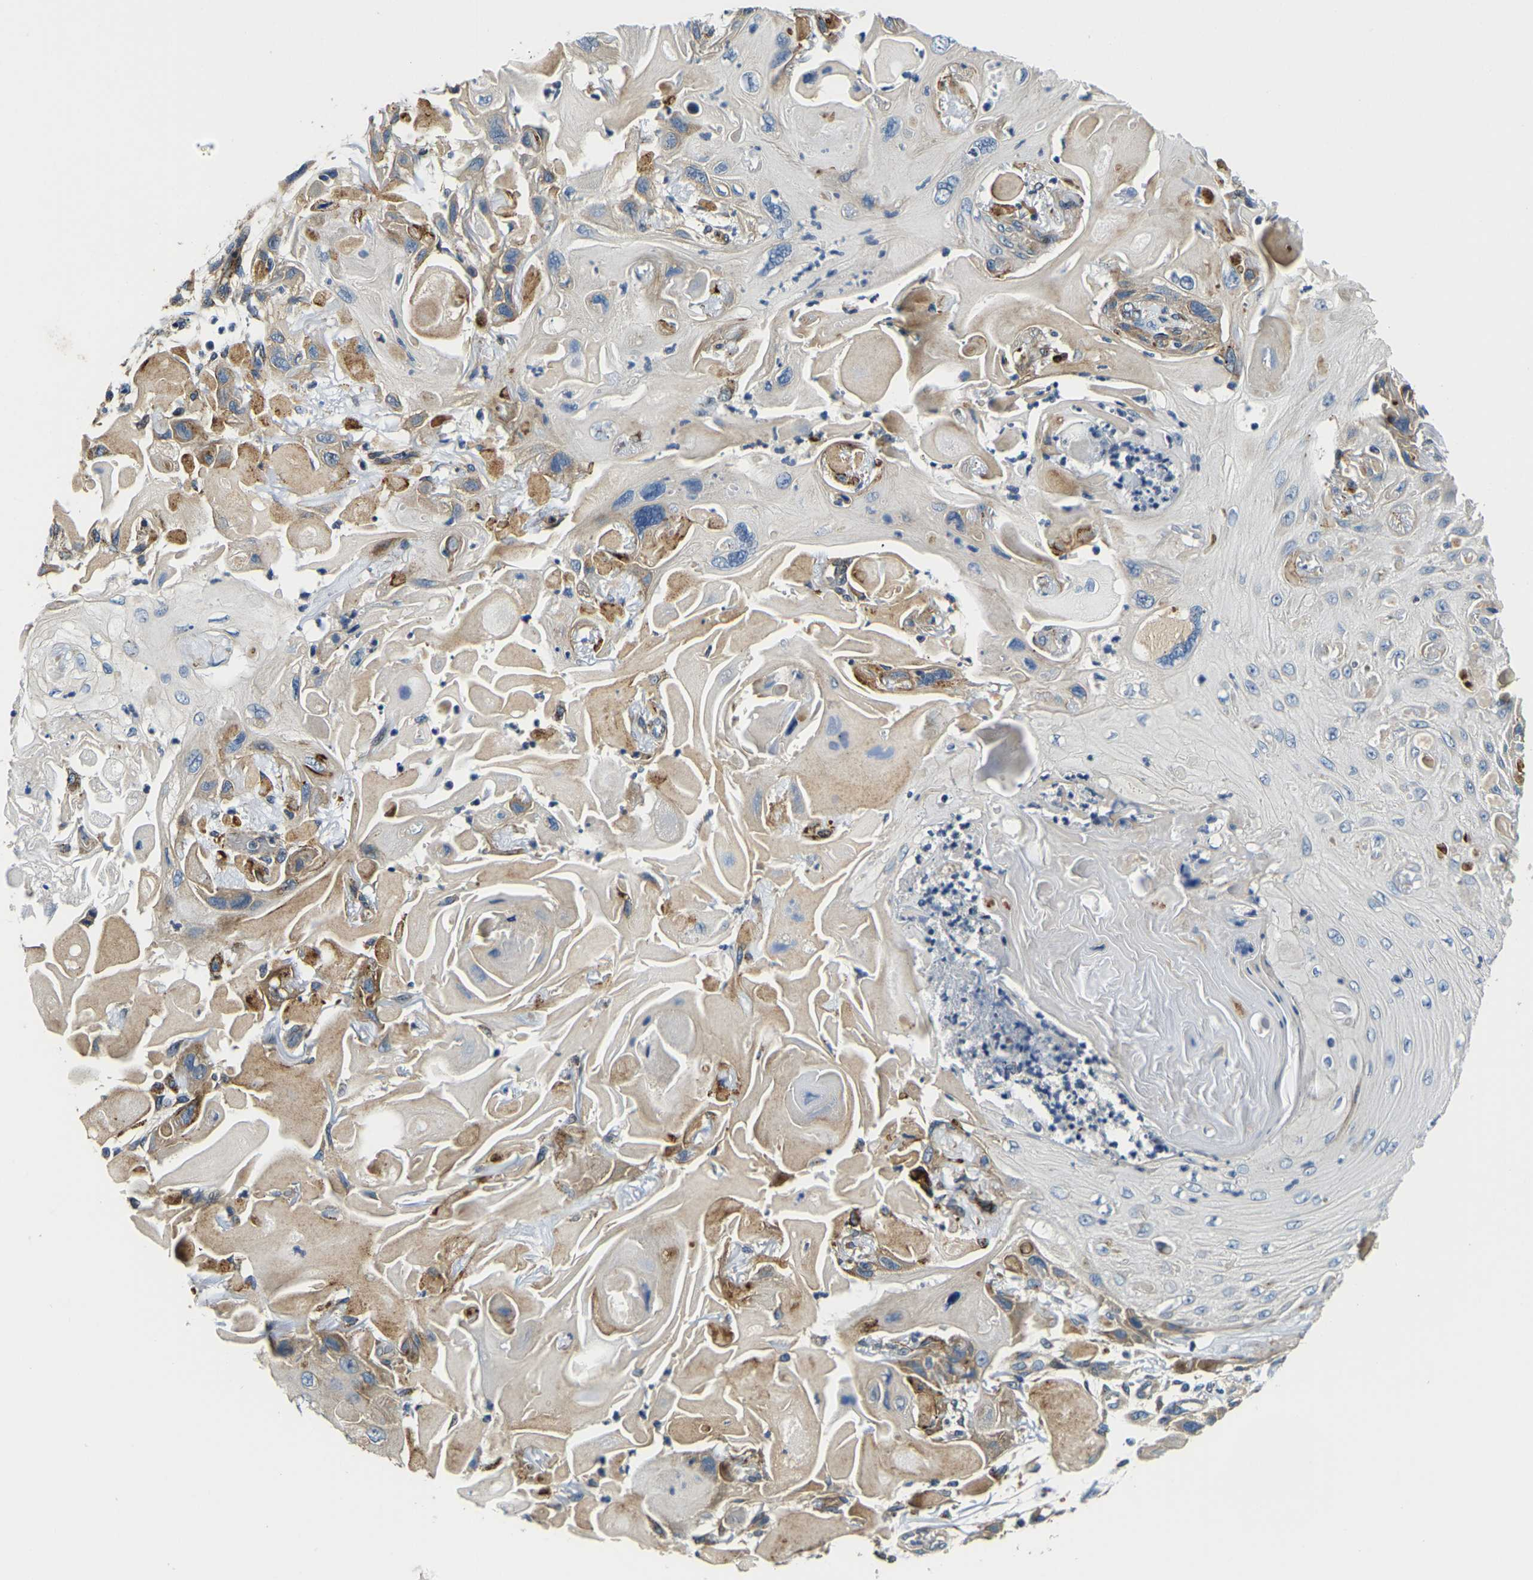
{"staining": {"intensity": "moderate", "quantity": "<25%", "location": "cytoplasmic/membranous"}, "tissue": "skin cancer", "cell_type": "Tumor cells", "image_type": "cancer", "snomed": [{"axis": "morphology", "description": "Squamous cell carcinoma, NOS"}, {"axis": "topography", "description": "Skin"}], "caption": "Protein expression by immunohistochemistry (IHC) shows moderate cytoplasmic/membranous staining in about <25% of tumor cells in skin squamous cell carcinoma.", "gene": "RNF39", "patient": {"sex": "female", "age": 77}}